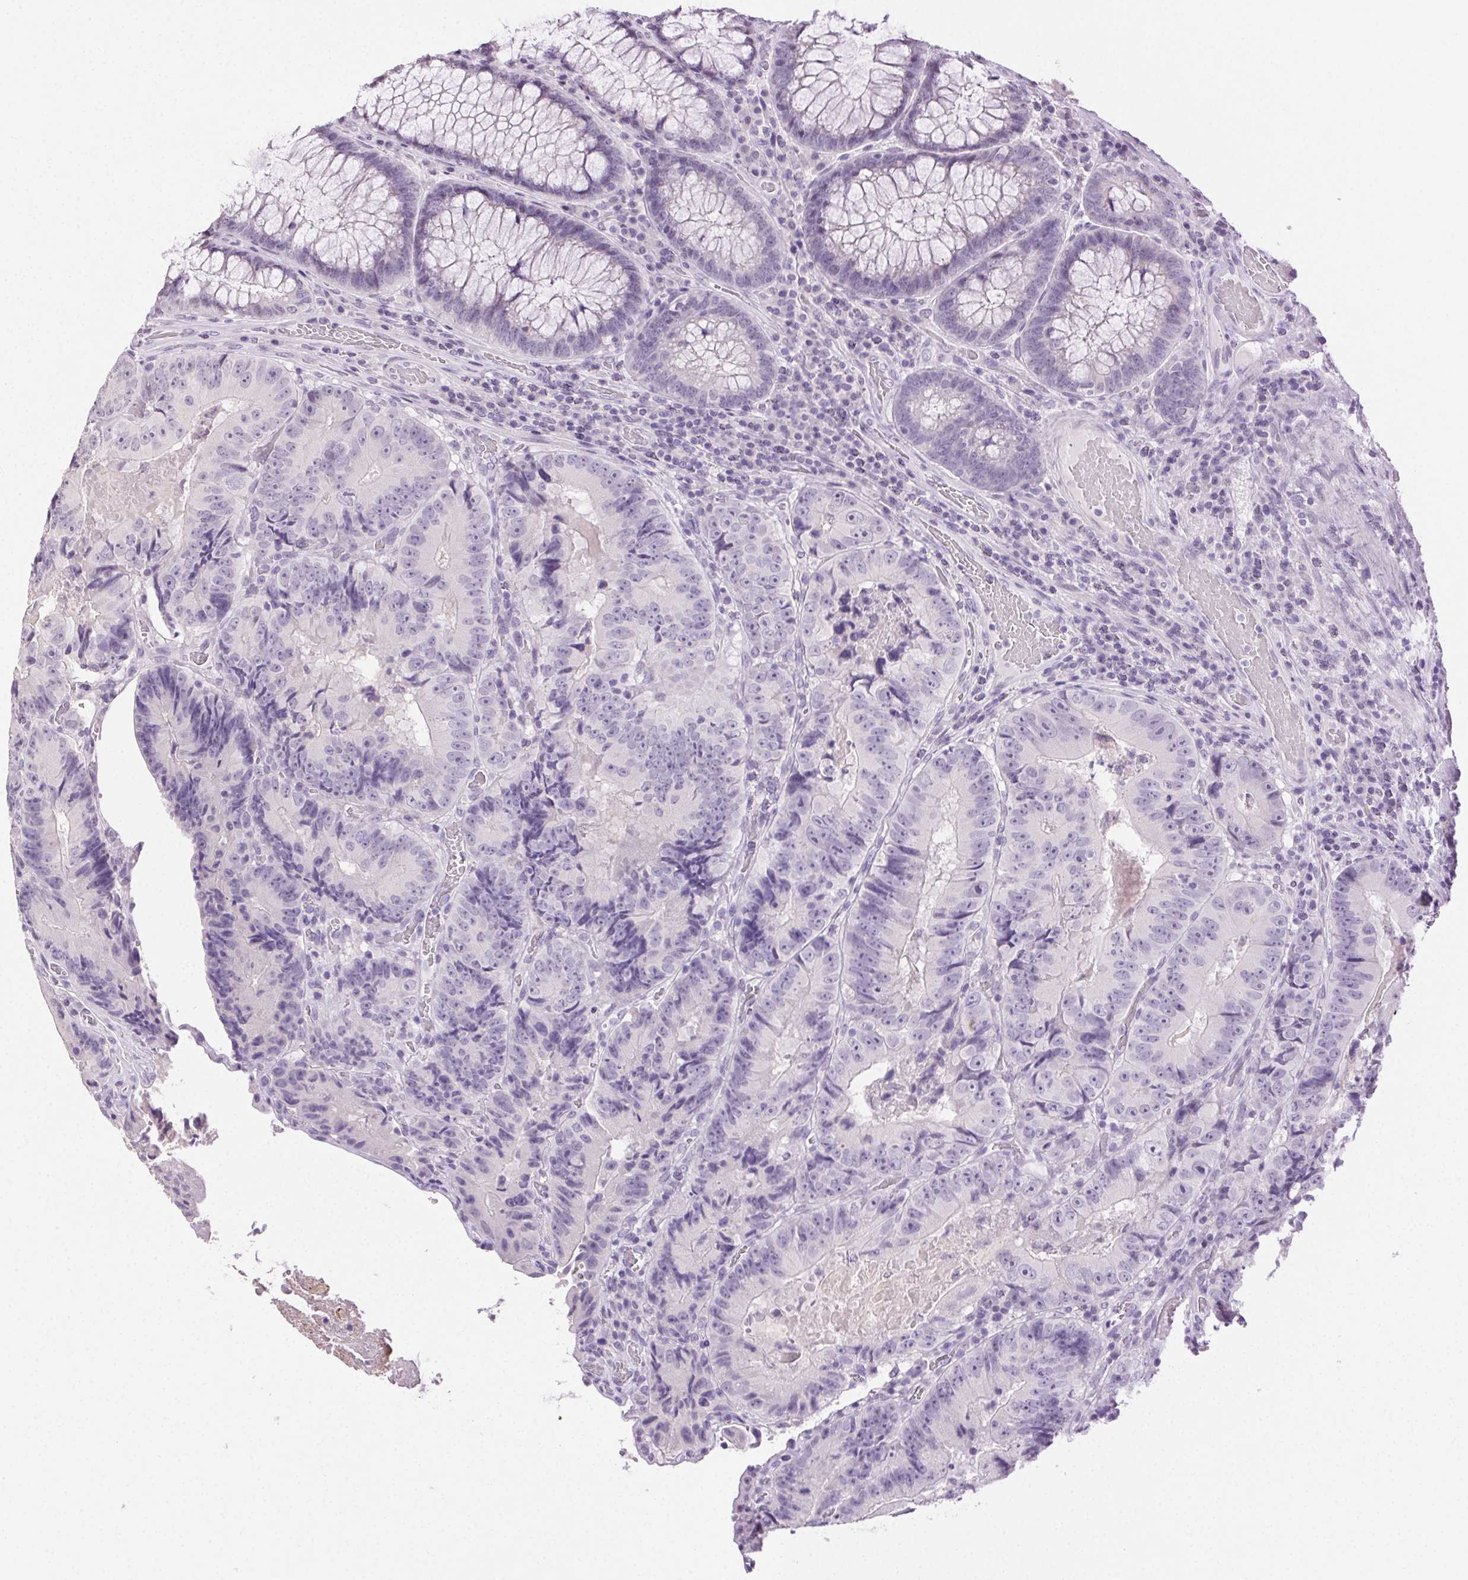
{"staining": {"intensity": "negative", "quantity": "none", "location": "none"}, "tissue": "colorectal cancer", "cell_type": "Tumor cells", "image_type": "cancer", "snomed": [{"axis": "morphology", "description": "Adenocarcinoma, NOS"}, {"axis": "topography", "description": "Colon"}], "caption": "Immunohistochemistry of colorectal cancer (adenocarcinoma) displays no staining in tumor cells.", "gene": "CLDN10", "patient": {"sex": "female", "age": 86}}